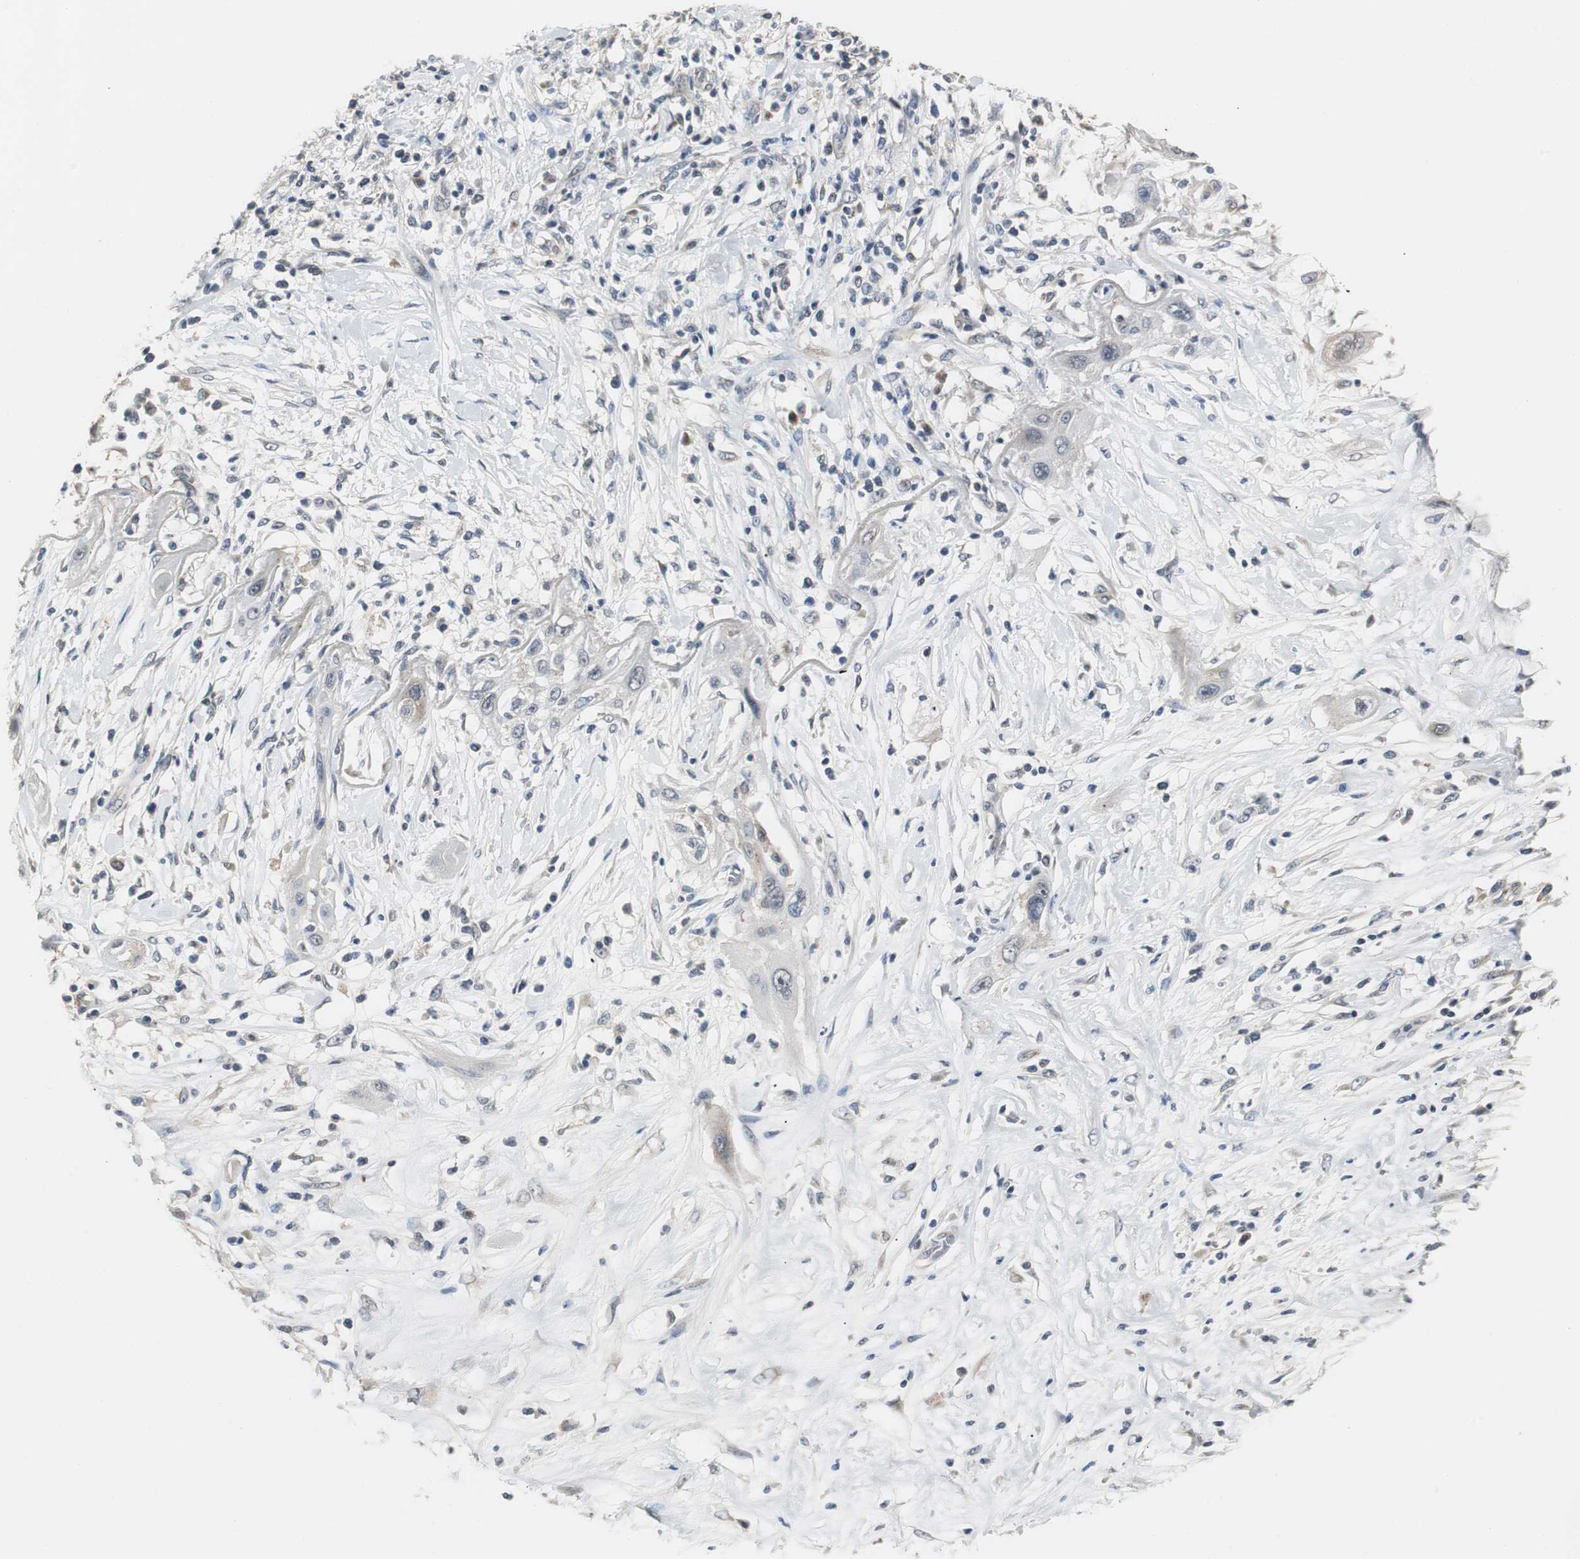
{"staining": {"intensity": "negative", "quantity": "none", "location": "none"}, "tissue": "lung cancer", "cell_type": "Tumor cells", "image_type": "cancer", "snomed": [{"axis": "morphology", "description": "Squamous cell carcinoma, NOS"}, {"axis": "topography", "description": "Lung"}], "caption": "Immunohistochemistry (IHC) of human lung cancer (squamous cell carcinoma) reveals no expression in tumor cells.", "gene": "PTPRN2", "patient": {"sex": "female", "age": 47}}